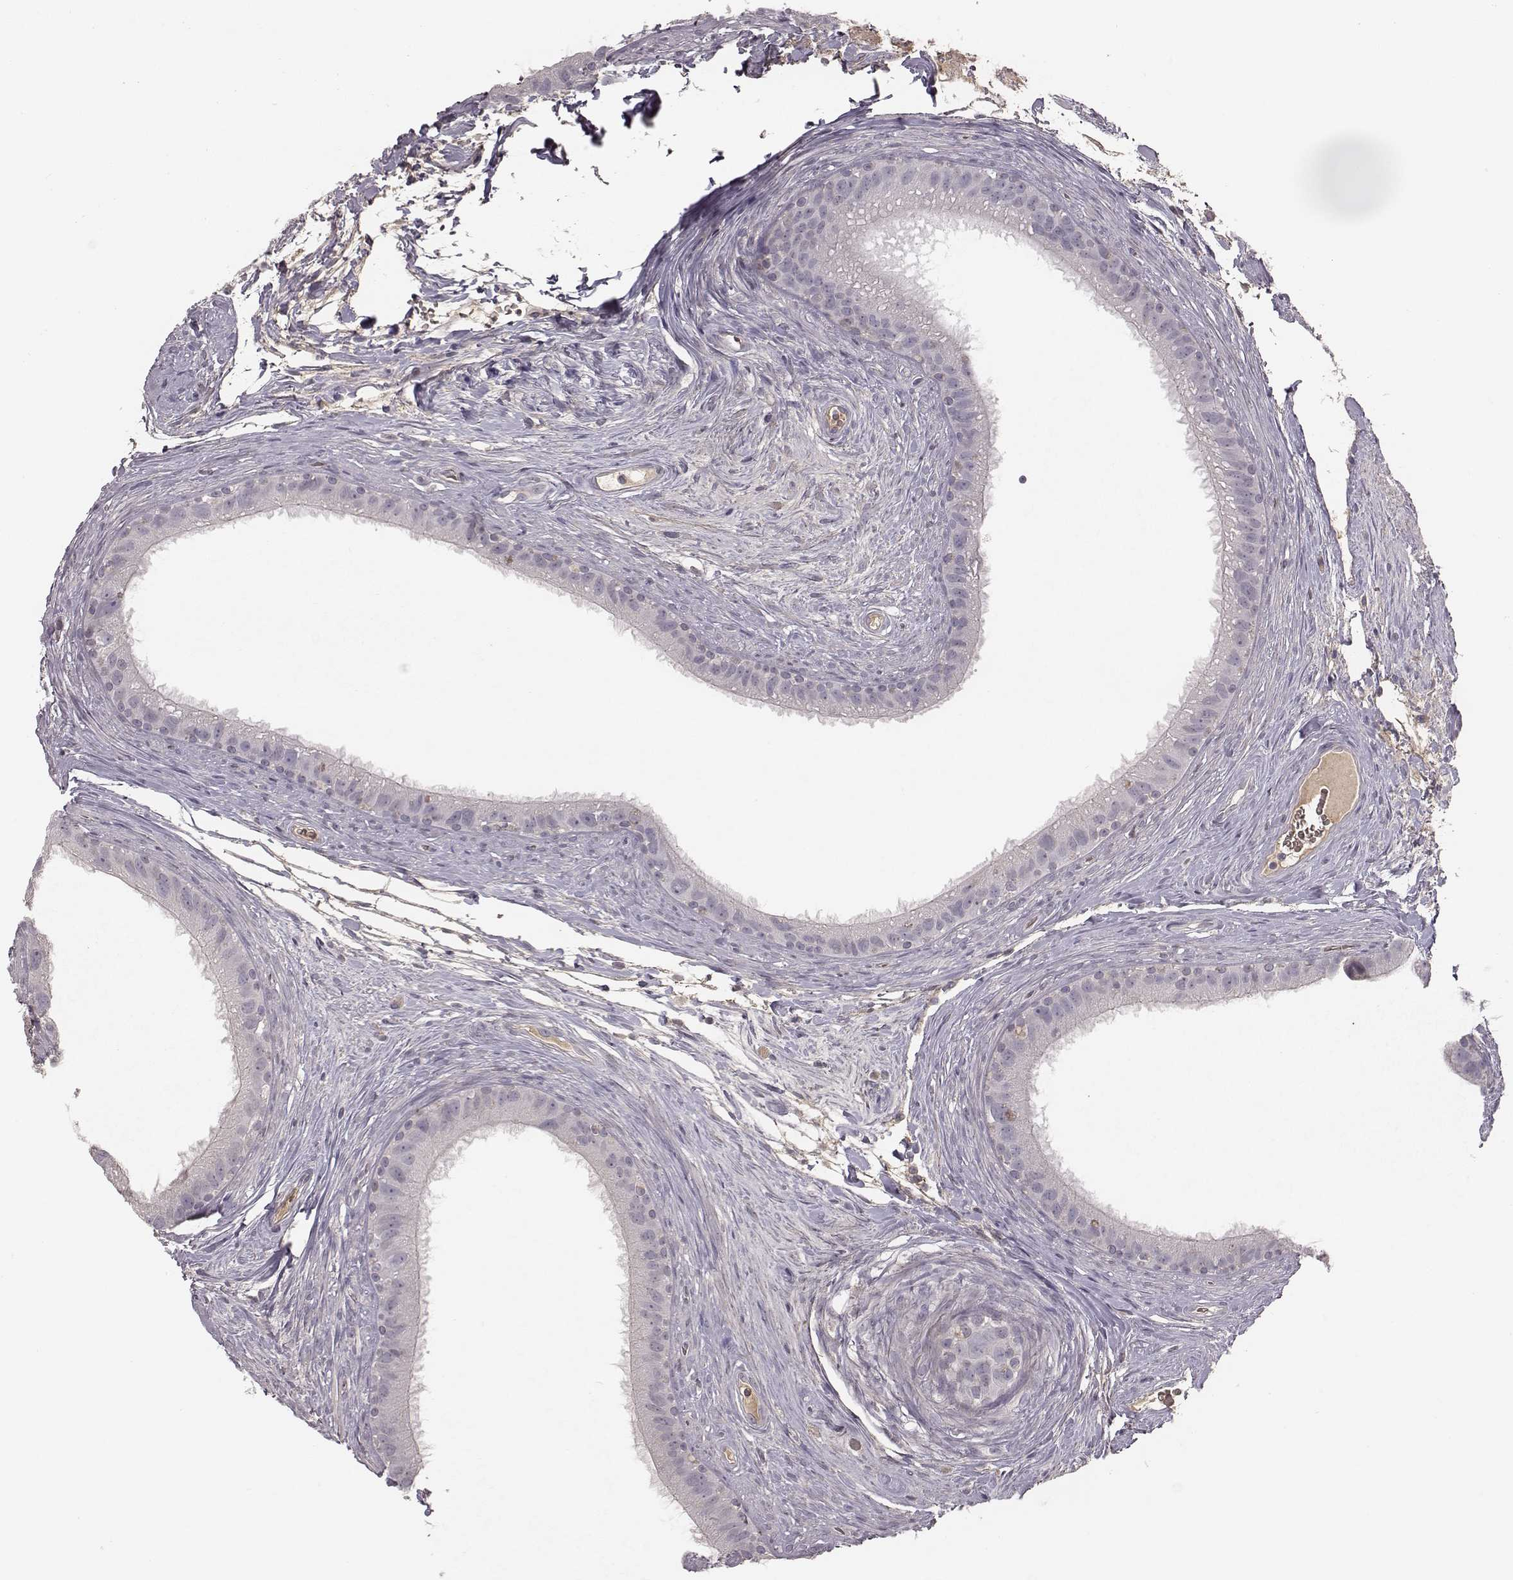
{"staining": {"intensity": "negative", "quantity": "none", "location": "none"}, "tissue": "epididymis", "cell_type": "Glandular cells", "image_type": "normal", "snomed": [{"axis": "morphology", "description": "Normal tissue, NOS"}, {"axis": "topography", "description": "Epididymis"}], "caption": "Immunohistochemistry of unremarkable human epididymis exhibits no expression in glandular cells. (DAB (3,3'-diaminobenzidine) immunohistochemistry with hematoxylin counter stain).", "gene": "TLX3", "patient": {"sex": "male", "age": 59}}